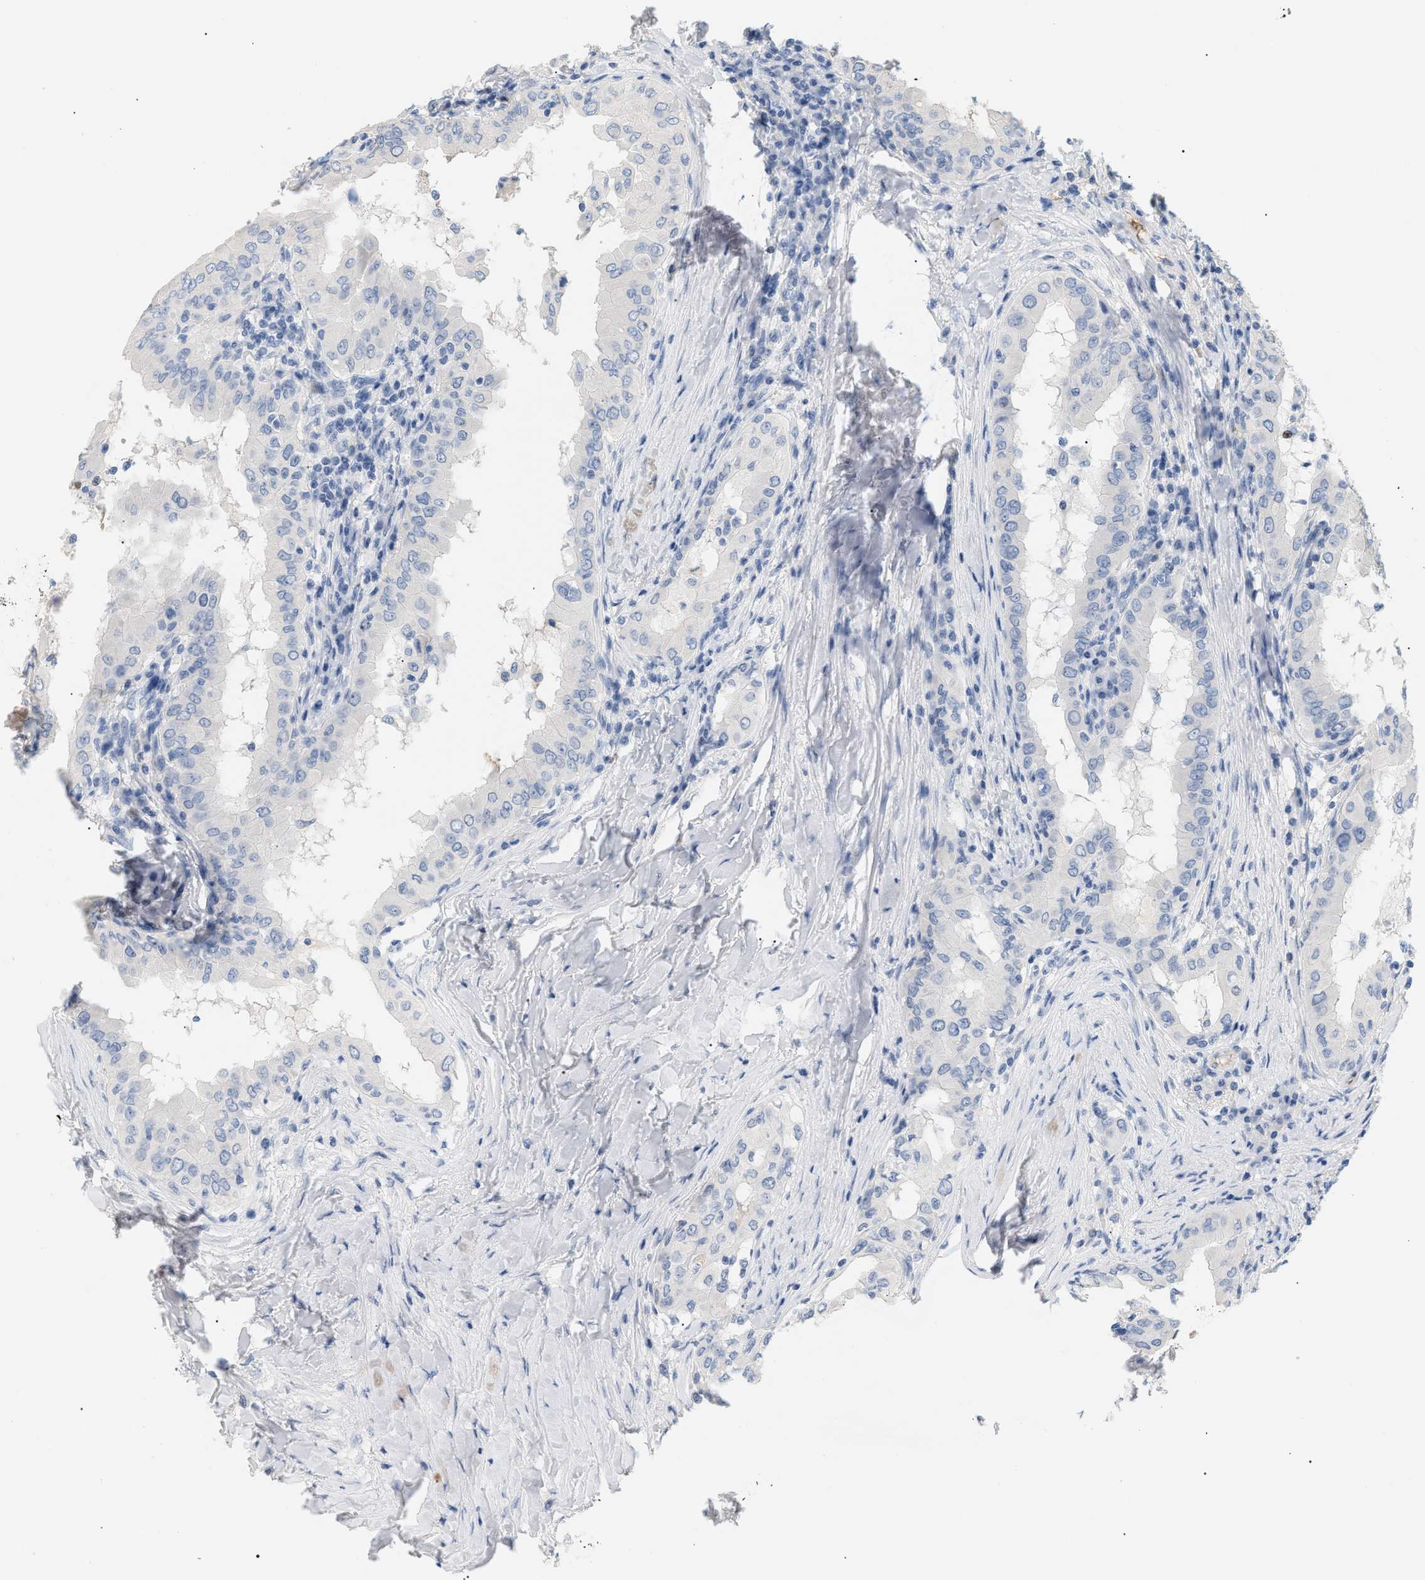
{"staining": {"intensity": "negative", "quantity": "none", "location": "none"}, "tissue": "thyroid cancer", "cell_type": "Tumor cells", "image_type": "cancer", "snomed": [{"axis": "morphology", "description": "Papillary adenocarcinoma, NOS"}, {"axis": "topography", "description": "Thyroid gland"}], "caption": "This is a histopathology image of immunohistochemistry (IHC) staining of thyroid cancer, which shows no expression in tumor cells.", "gene": "CFH", "patient": {"sex": "male", "age": 33}}